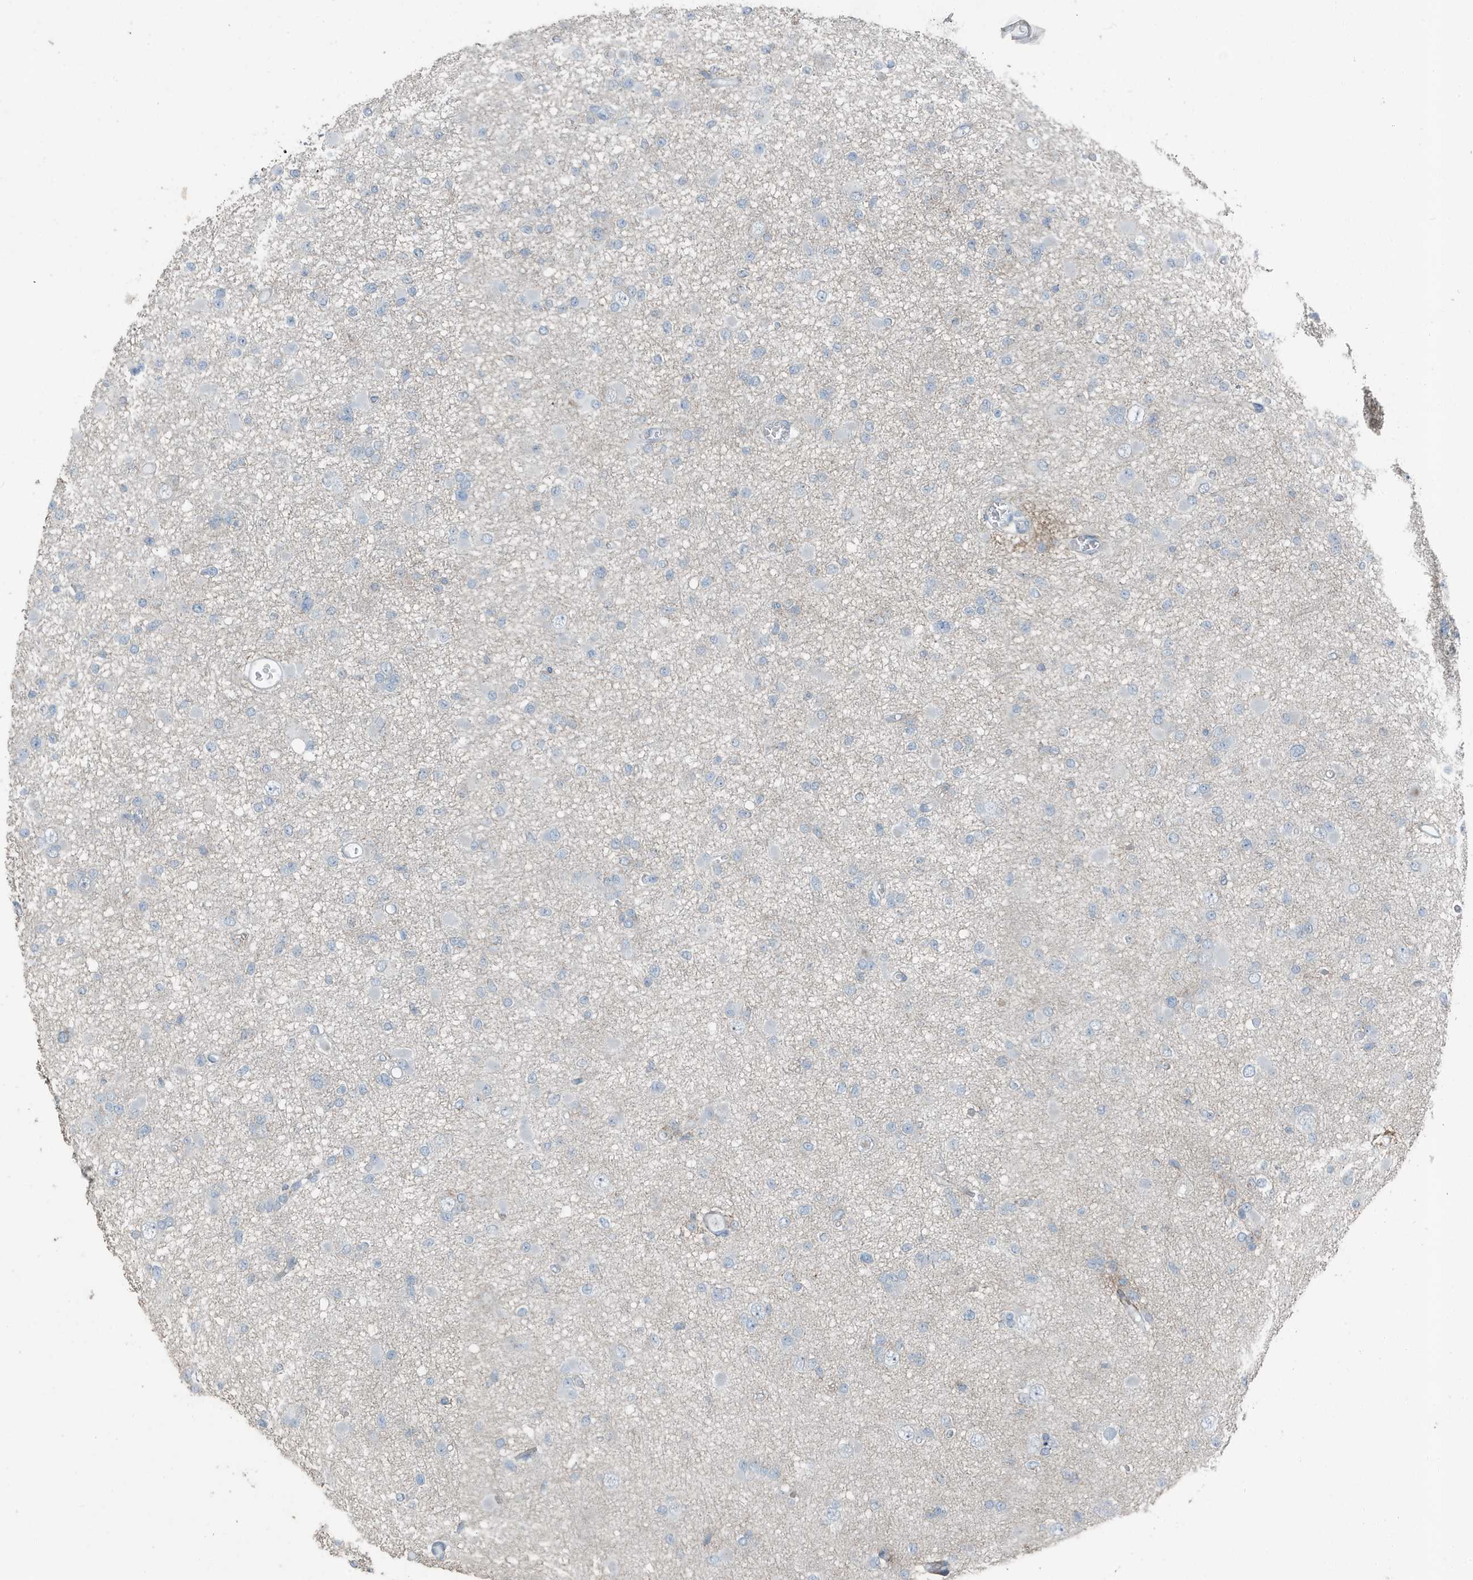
{"staining": {"intensity": "negative", "quantity": "none", "location": "none"}, "tissue": "glioma", "cell_type": "Tumor cells", "image_type": "cancer", "snomed": [{"axis": "morphology", "description": "Glioma, malignant, Low grade"}, {"axis": "topography", "description": "Brain"}], "caption": "Photomicrograph shows no protein staining in tumor cells of malignant glioma (low-grade) tissue.", "gene": "FAM162A", "patient": {"sex": "female", "age": 22}}